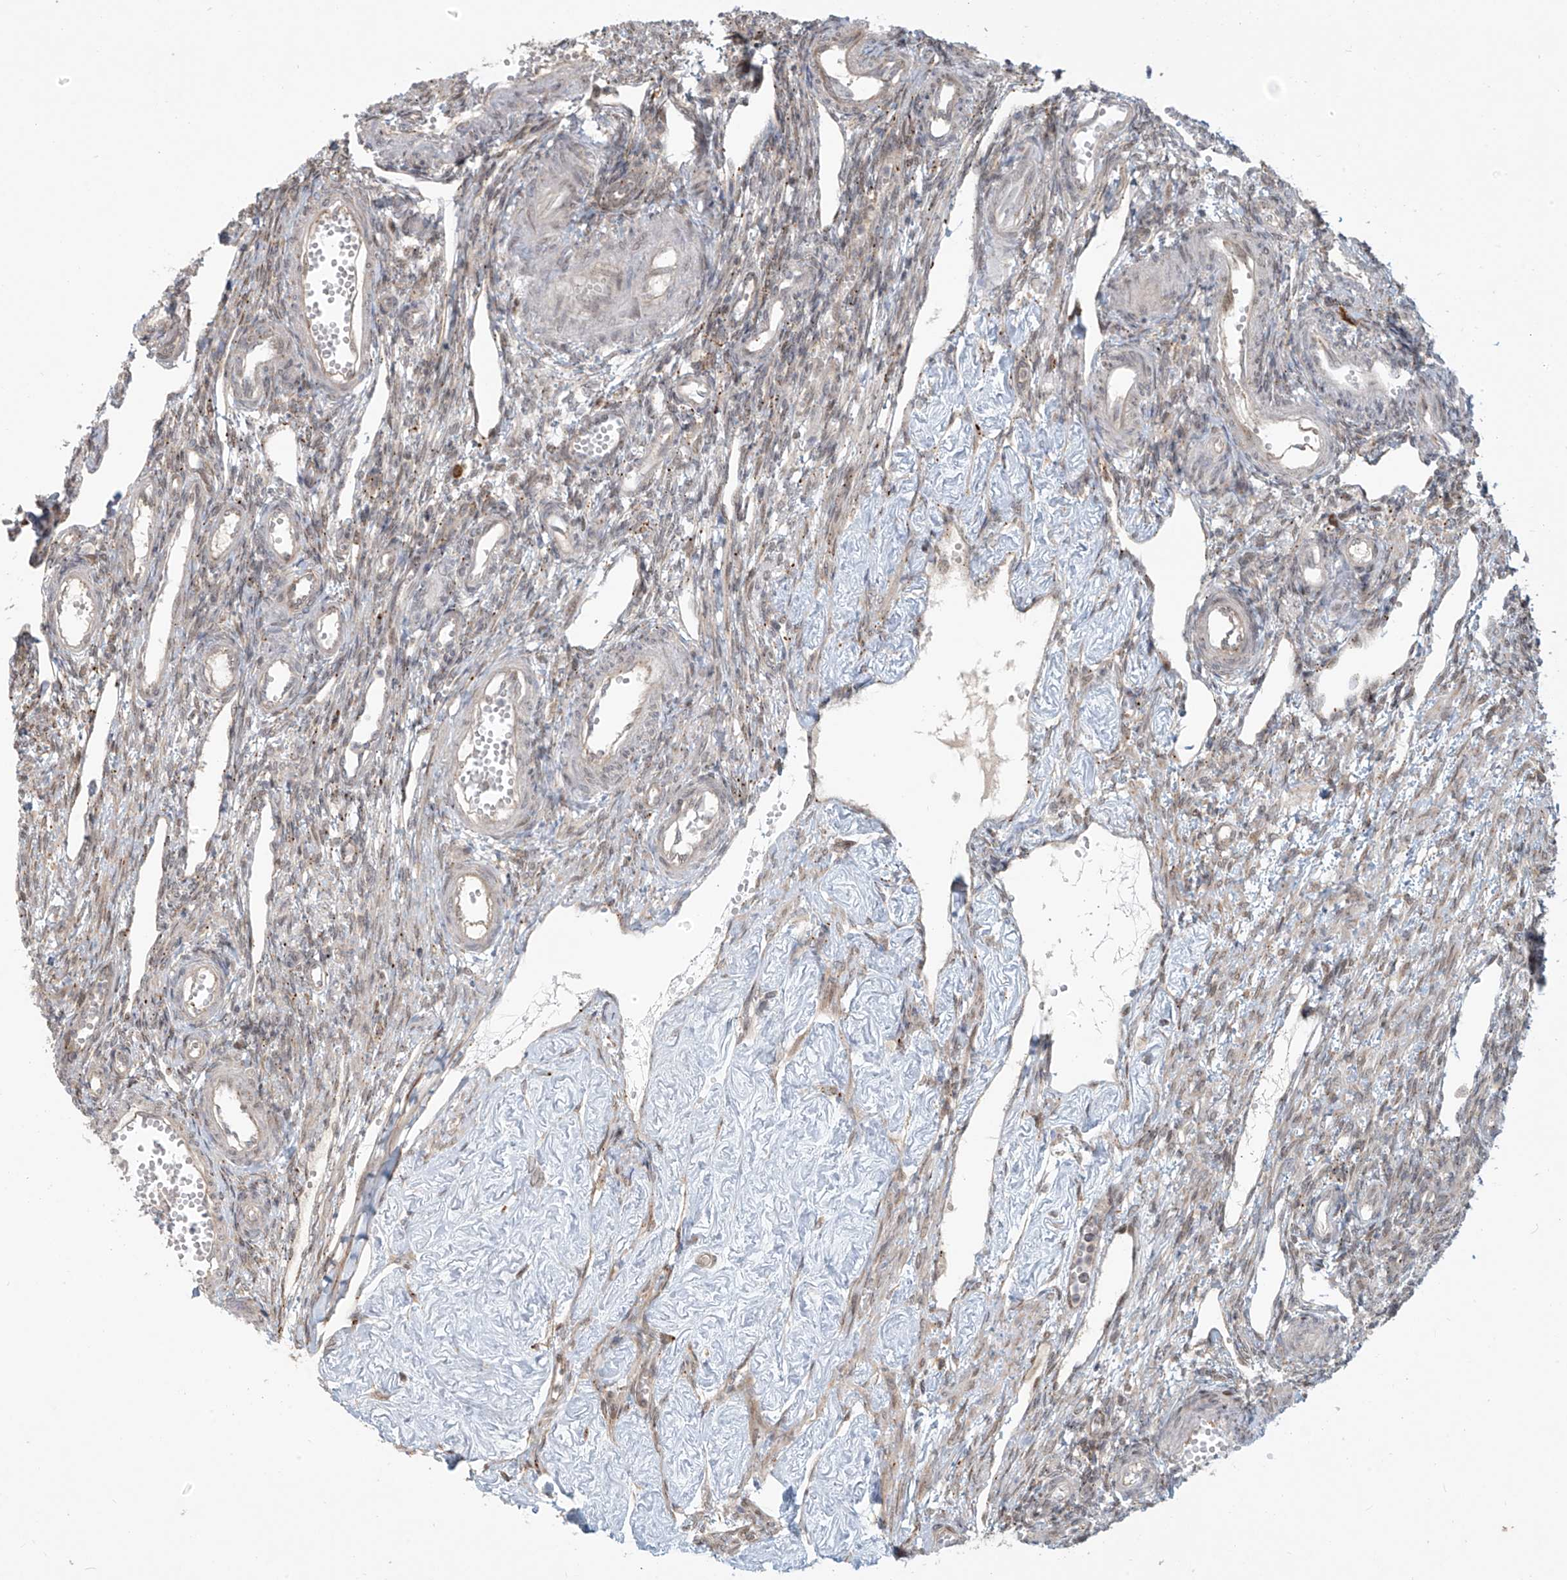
{"staining": {"intensity": "weak", "quantity": "<25%", "location": "nuclear"}, "tissue": "ovary", "cell_type": "Ovarian stroma cells", "image_type": "normal", "snomed": [{"axis": "morphology", "description": "Normal tissue, NOS"}, {"axis": "morphology", "description": "Cyst, NOS"}, {"axis": "topography", "description": "Ovary"}], "caption": "The micrograph reveals no significant expression in ovarian stroma cells of ovary.", "gene": "PLEKHM3", "patient": {"sex": "female", "age": 33}}